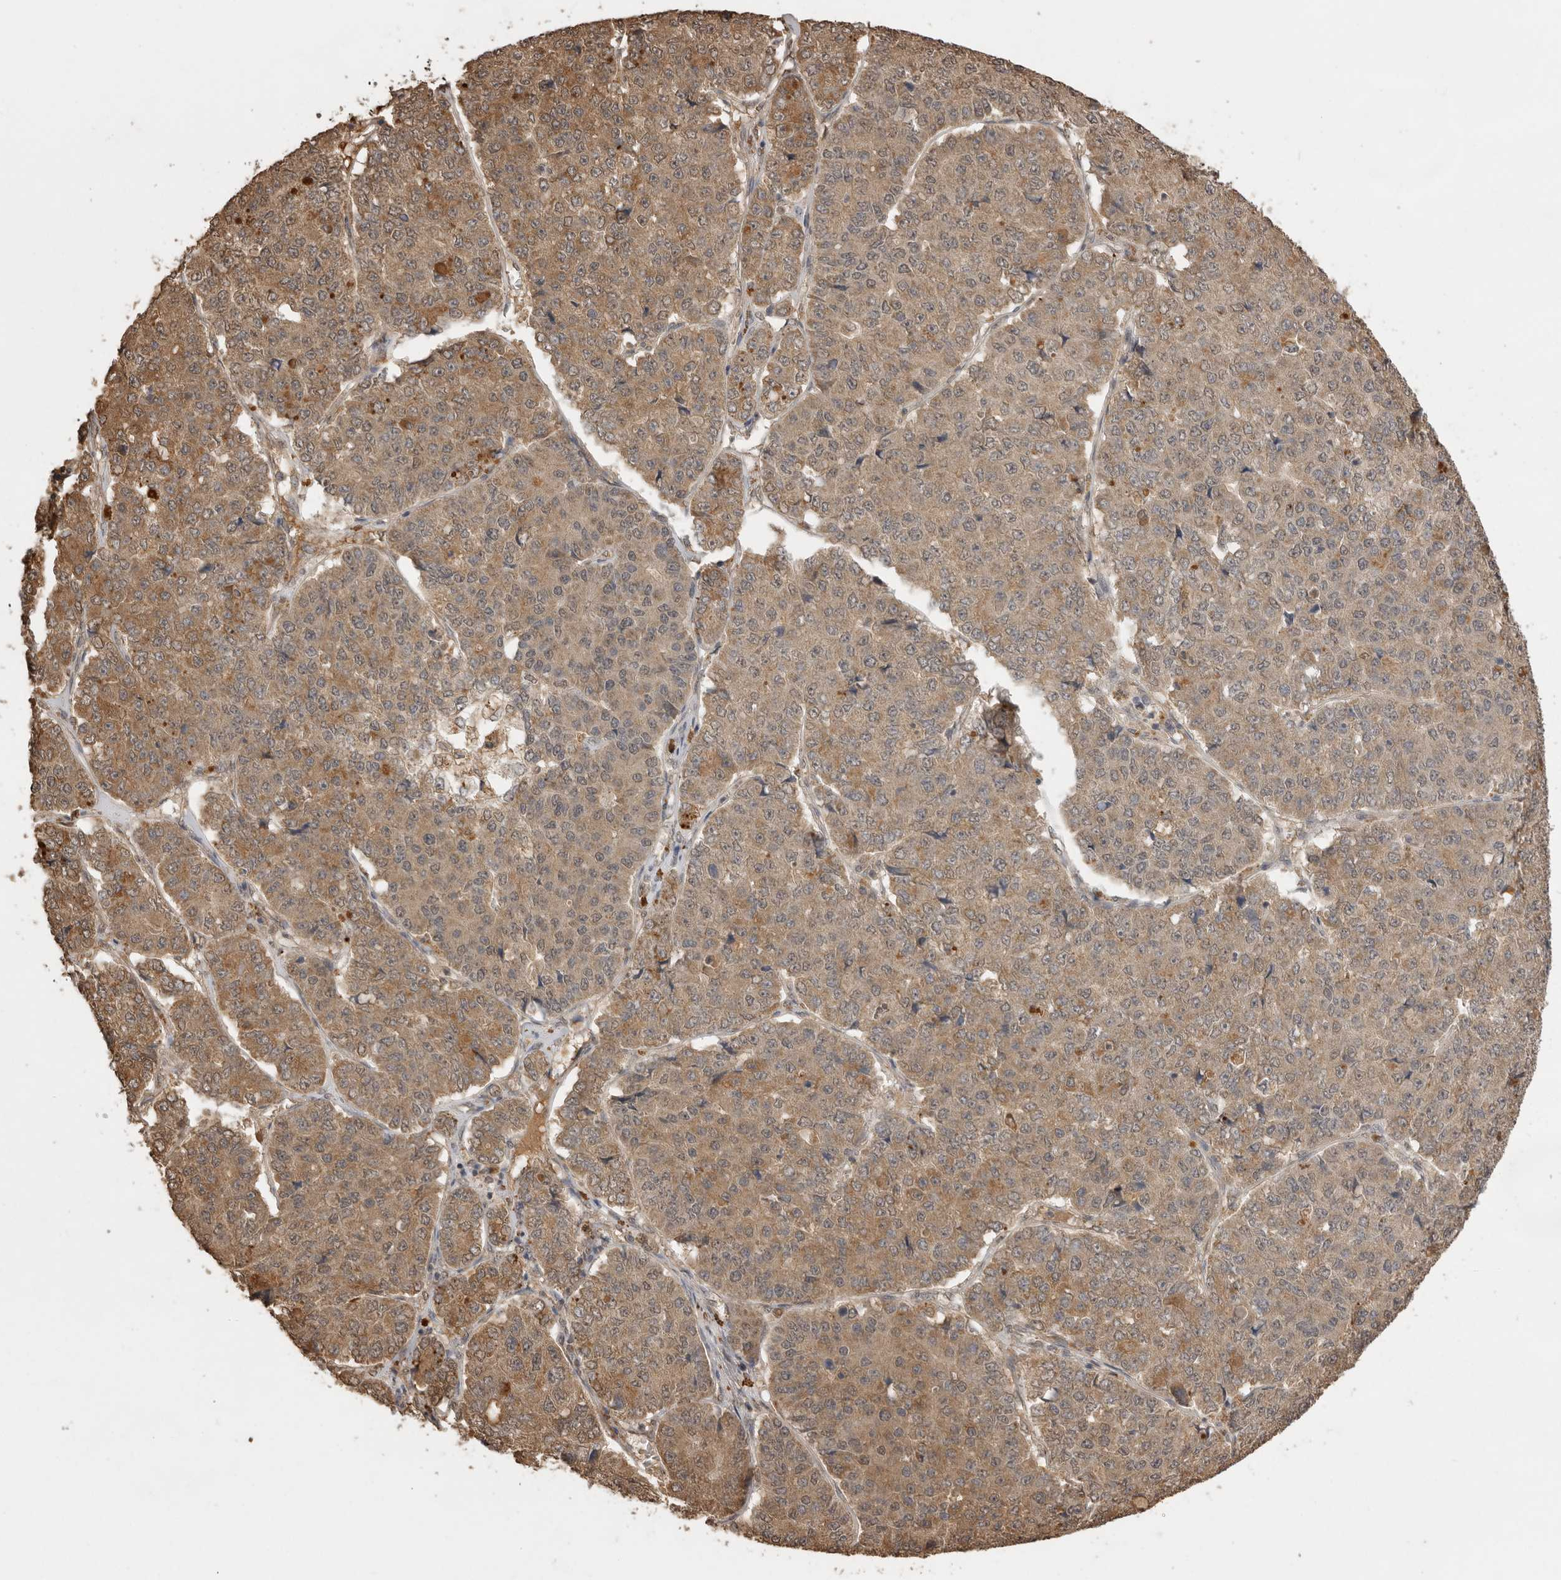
{"staining": {"intensity": "moderate", "quantity": ">75%", "location": "cytoplasmic/membranous"}, "tissue": "pancreatic cancer", "cell_type": "Tumor cells", "image_type": "cancer", "snomed": [{"axis": "morphology", "description": "Adenocarcinoma, NOS"}, {"axis": "topography", "description": "Pancreas"}], "caption": "An image of pancreatic cancer (adenocarcinoma) stained for a protein demonstrates moderate cytoplasmic/membranous brown staining in tumor cells.", "gene": "JAG2", "patient": {"sex": "male", "age": 50}}